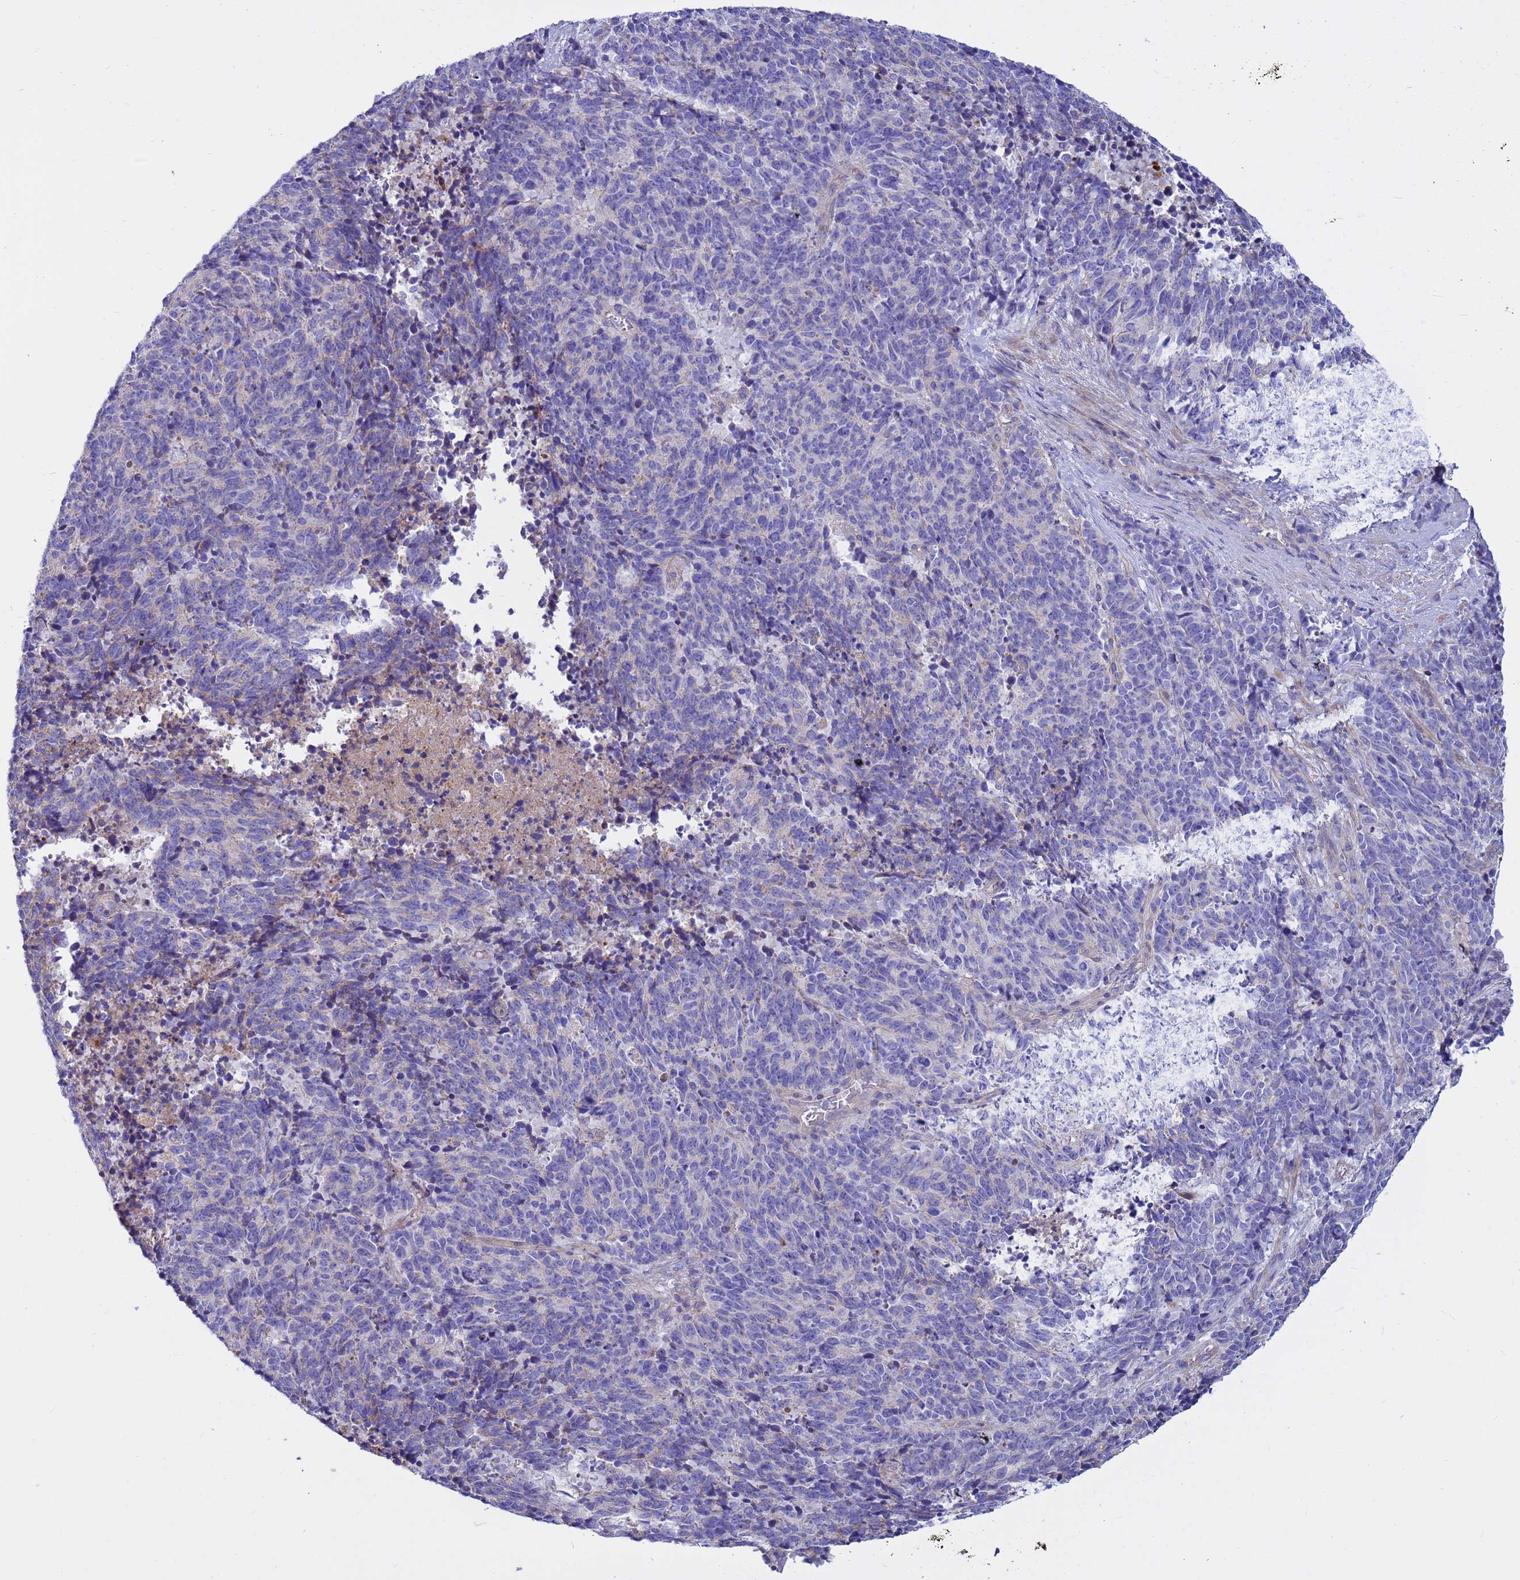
{"staining": {"intensity": "negative", "quantity": "none", "location": "none"}, "tissue": "cervical cancer", "cell_type": "Tumor cells", "image_type": "cancer", "snomed": [{"axis": "morphology", "description": "Squamous cell carcinoma, NOS"}, {"axis": "topography", "description": "Cervix"}], "caption": "This is an immunohistochemistry image of human squamous cell carcinoma (cervical). There is no positivity in tumor cells.", "gene": "CRHBP", "patient": {"sex": "female", "age": 29}}